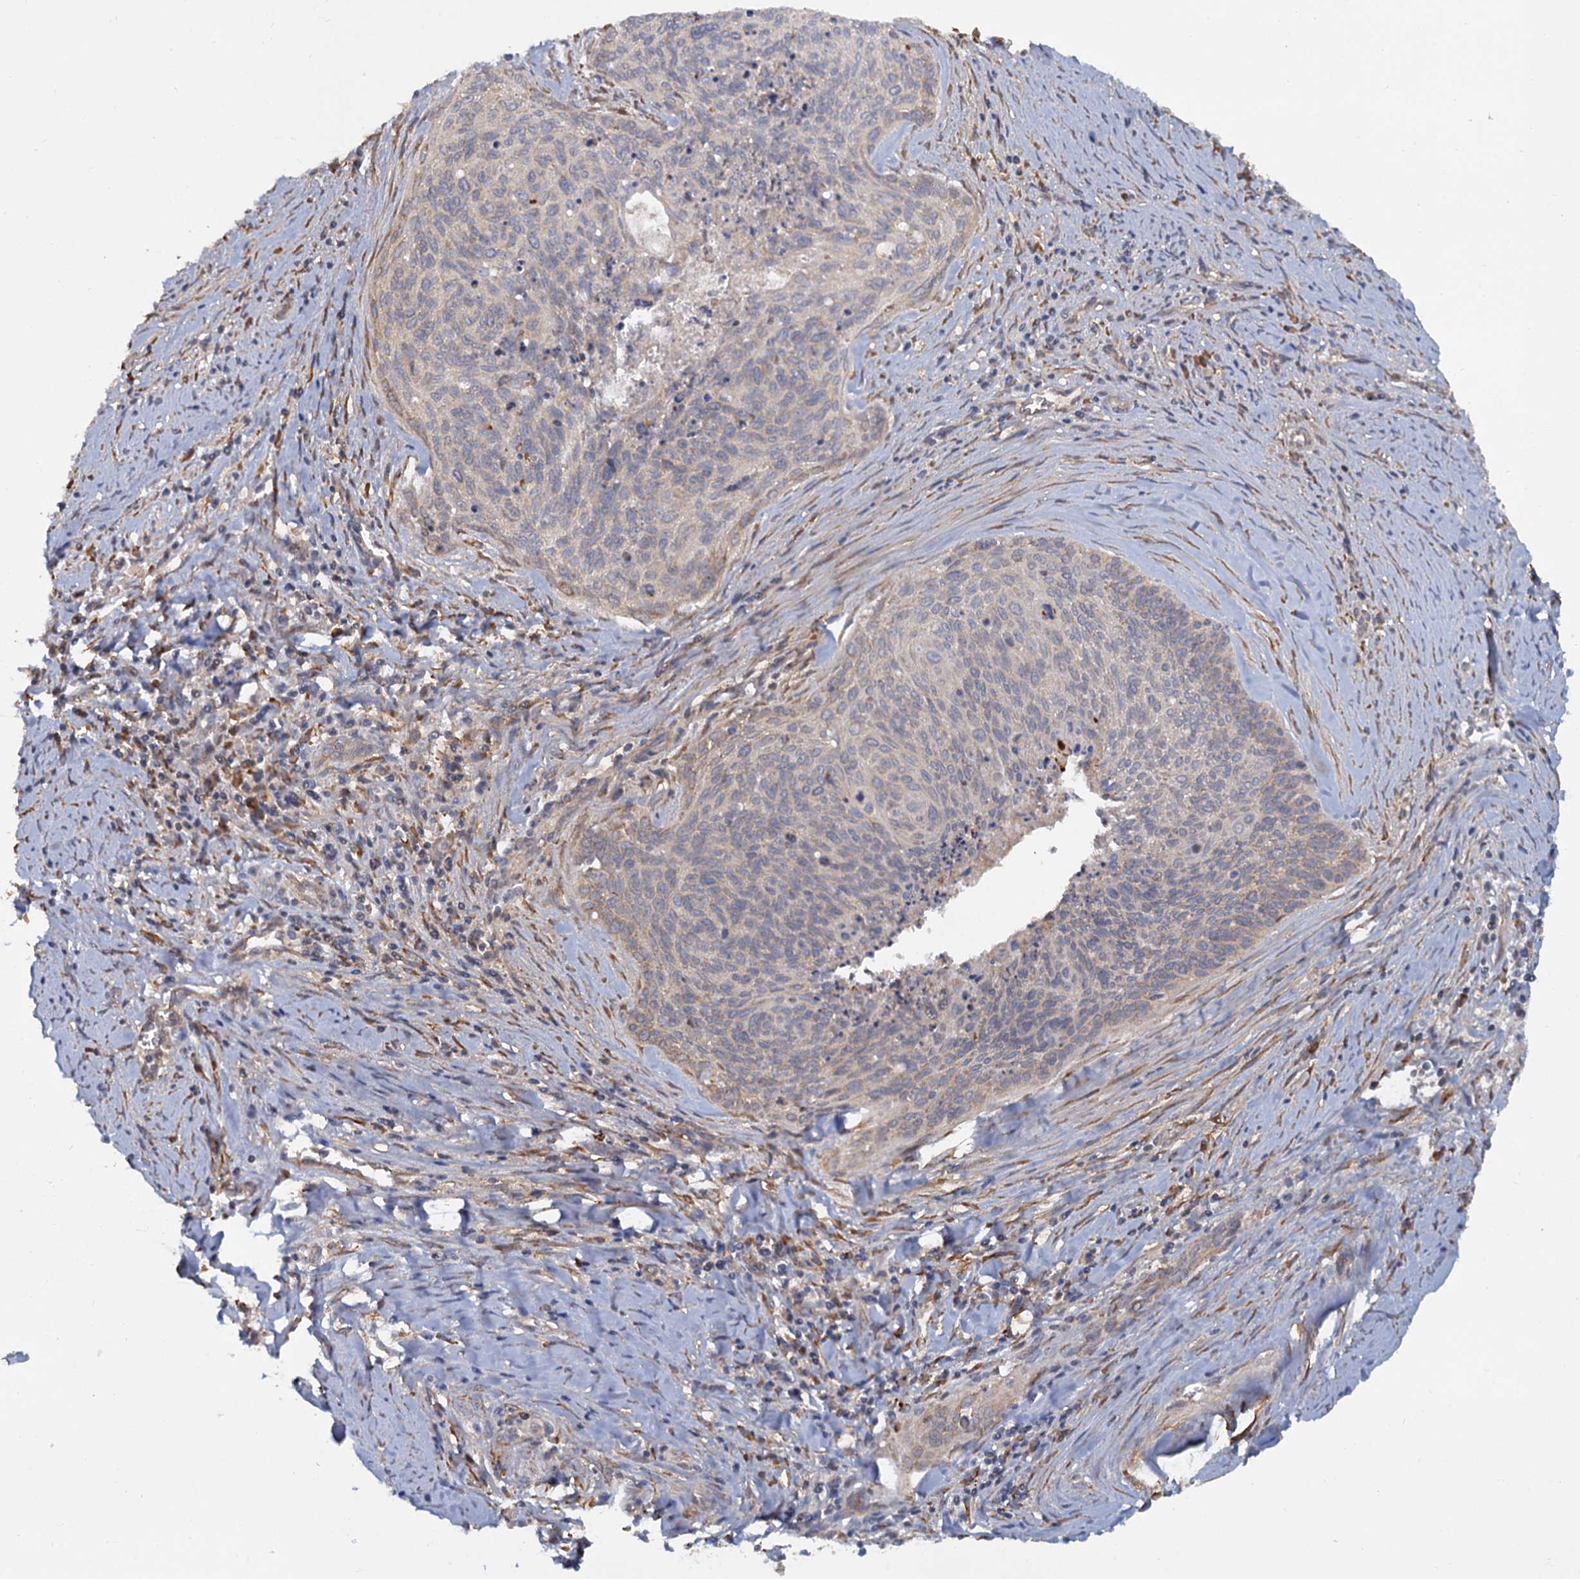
{"staining": {"intensity": "weak", "quantity": "25%-75%", "location": "cytoplasmic/membranous"}, "tissue": "cervical cancer", "cell_type": "Tumor cells", "image_type": "cancer", "snomed": [{"axis": "morphology", "description": "Squamous cell carcinoma, NOS"}, {"axis": "topography", "description": "Cervix"}], "caption": "An image of cervical cancer (squamous cell carcinoma) stained for a protein reveals weak cytoplasmic/membranous brown staining in tumor cells.", "gene": "LRRC51", "patient": {"sex": "female", "age": 55}}